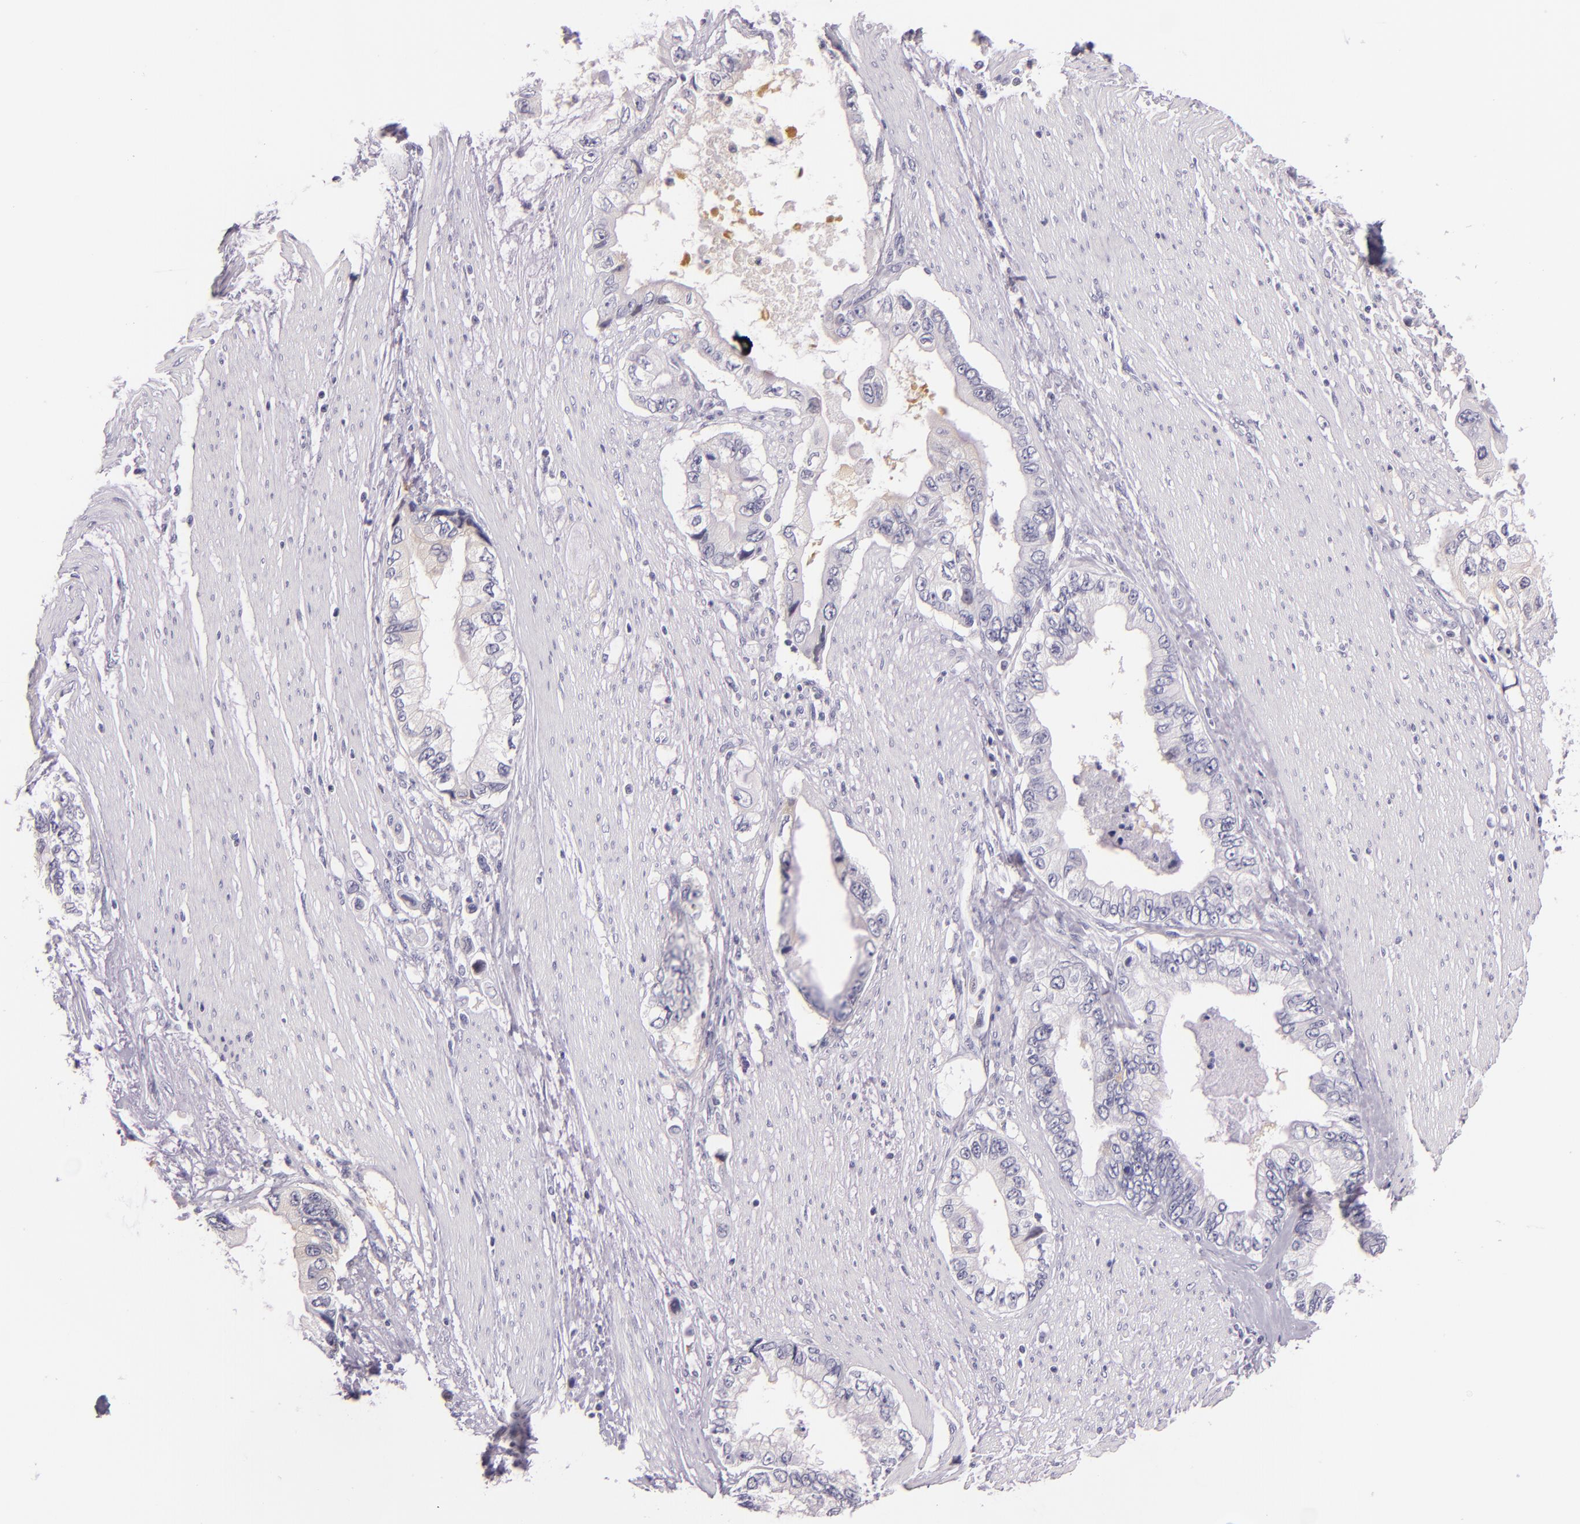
{"staining": {"intensity": "negative", "quantity": "none", "location": "none"}, "tissue": "pancreatic cancer", "cell_type": "Tumor cells", "image_type": "cancer", "snomed": [{"axis": "morphology", "description": "Adenocarcinoma, NOS"}, {"axis": "topography", "description": "Pancreas"}, {"axis": "topography", "description": "Stomach, upper"}], "caption": "Tumor cells are negative for protein expression in human pancreatic cancer (adenocarcinoma).", "gene": "HSP90AA1", "patient": {"sex": "male", "age": 77}}